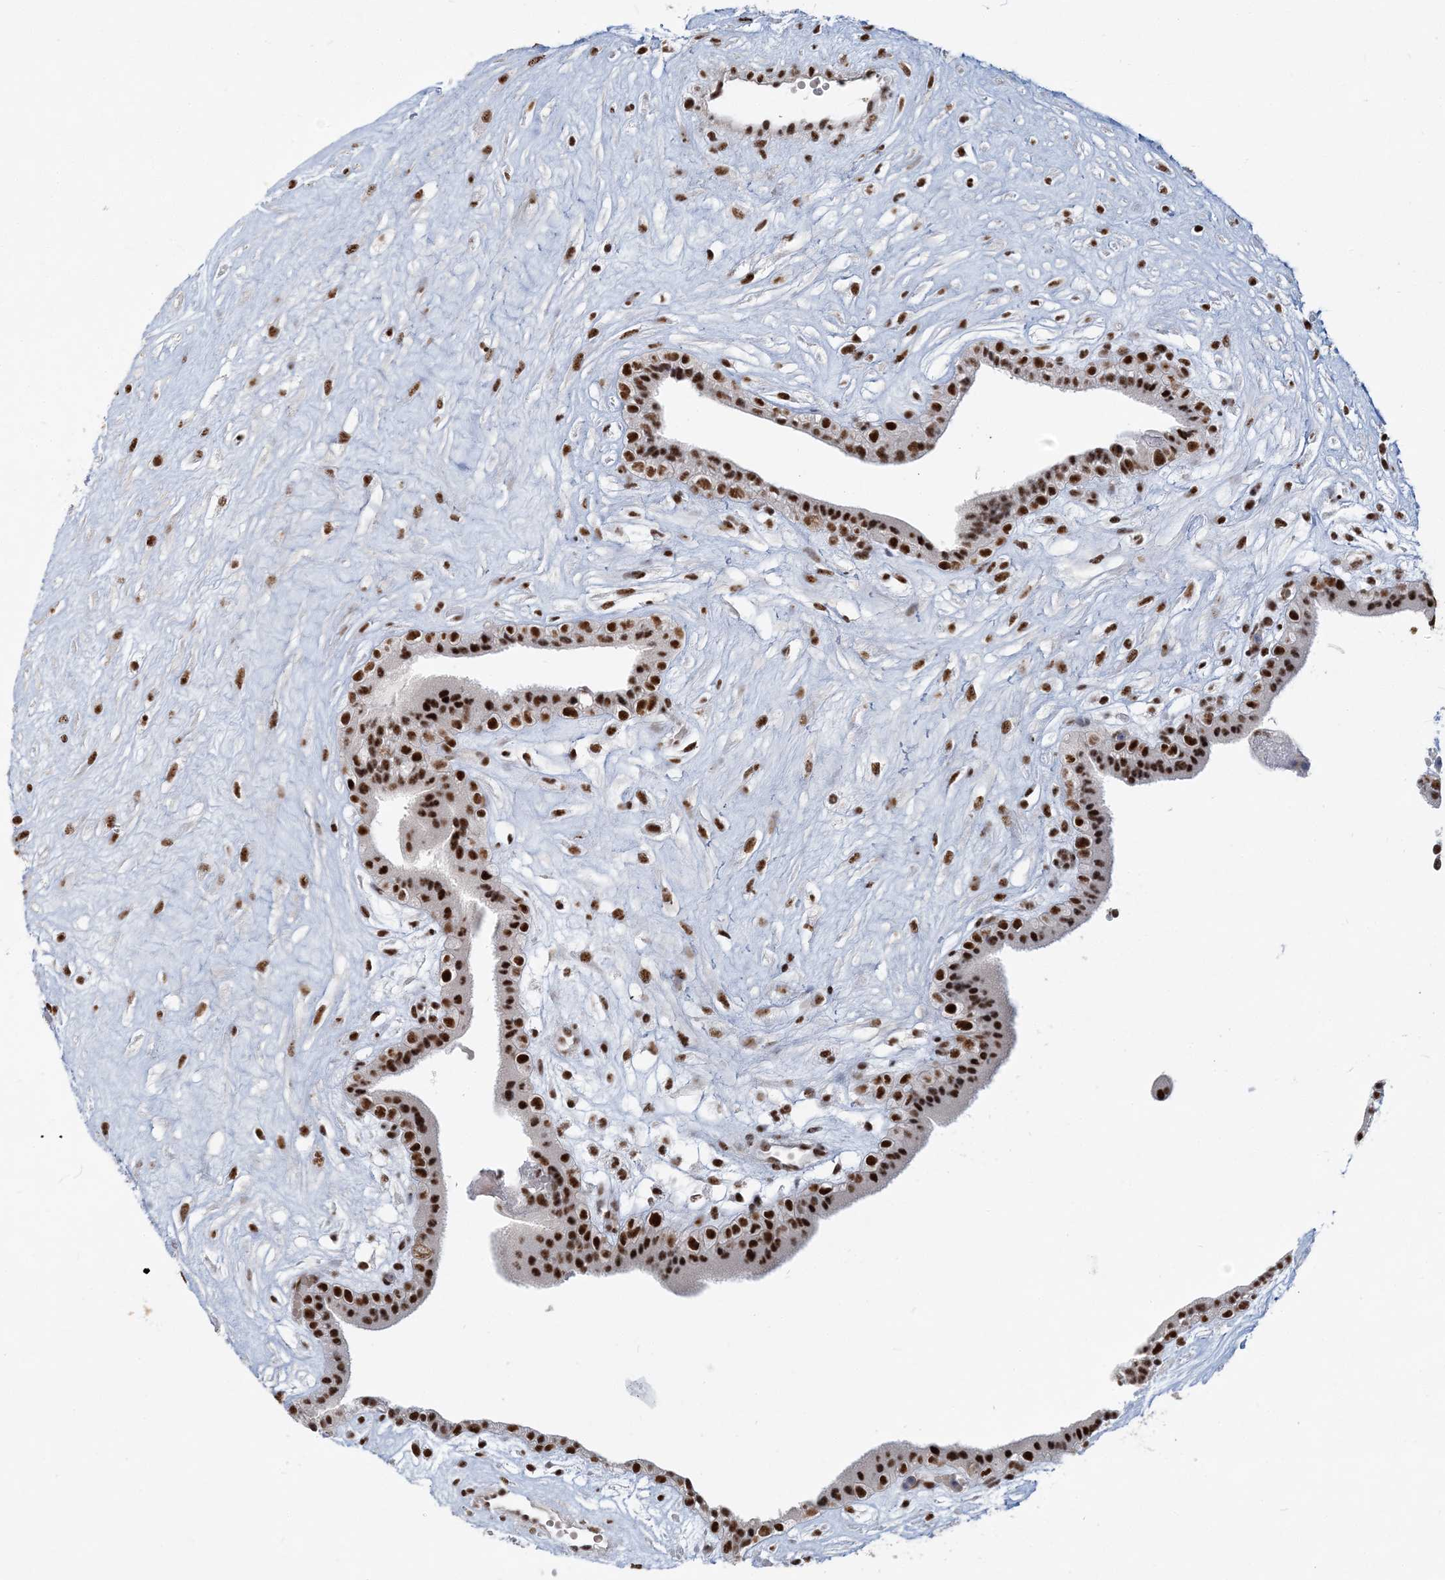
{"staining": {"intensity": "strong", "quantity": ">75%", "location": "nuclear"}, "tissue": "placenta", "cell_type": "Decidual cells", "image_type": "normal", "snomed": [{"axis": "morphology", "description": "Normal tissue, NOS"}, {"axis": "topography", "description": "Placenta"}], "caption": "Immunohistochemistry (IHC) staining of benign placenta, which demonstrates high levels of strong nuclear staining in about >75% of decidual cells indicating strong nuclear protein staining. The staining was performed using DAB (brown) for protein detection and nuclei were counterstained in hematoxylin (blue).", "gene": "PLRG1", "patient": {"sex": "female", "age": 18}}